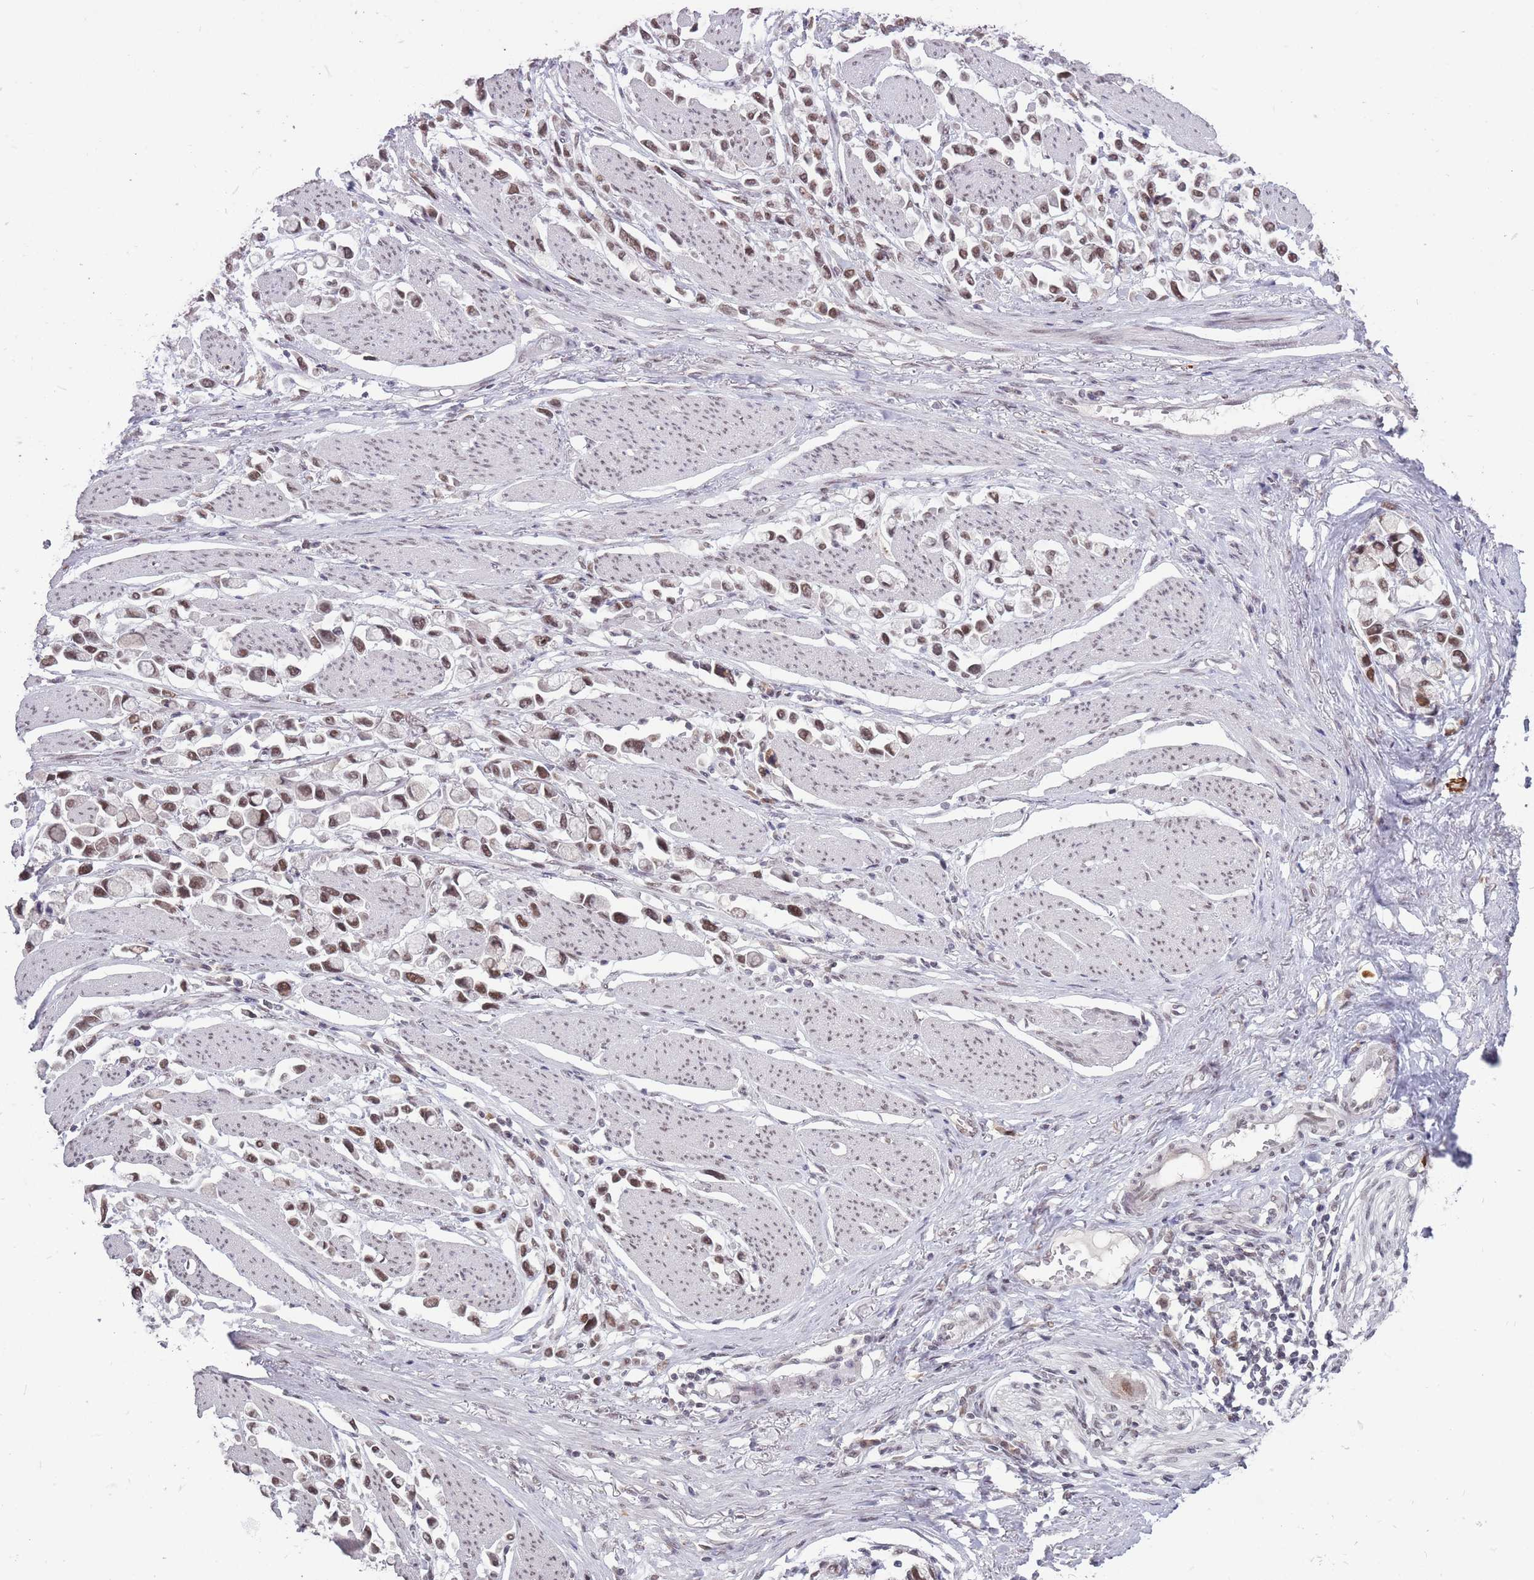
{"staining": {"intensity": "moderate", "quantity": ">75%", "location": "nuclear"}, "tissue": "stomach cancer", "cell_type": "Tumor cells", "image_type": "cancer", "snomed": [{"axis": "morphology", "description": "Adenocarcinoma, NOS"}, {"axis": "topography", "description": "Stomach"}], "caption": "Human stomach cancer stained with a brown dye exhibits moderate nuclear positive positivity in approximately >75% of tumor cells.", "gene": "HNRNPUL1", "patient": {"sex": "female", "age": 81}}